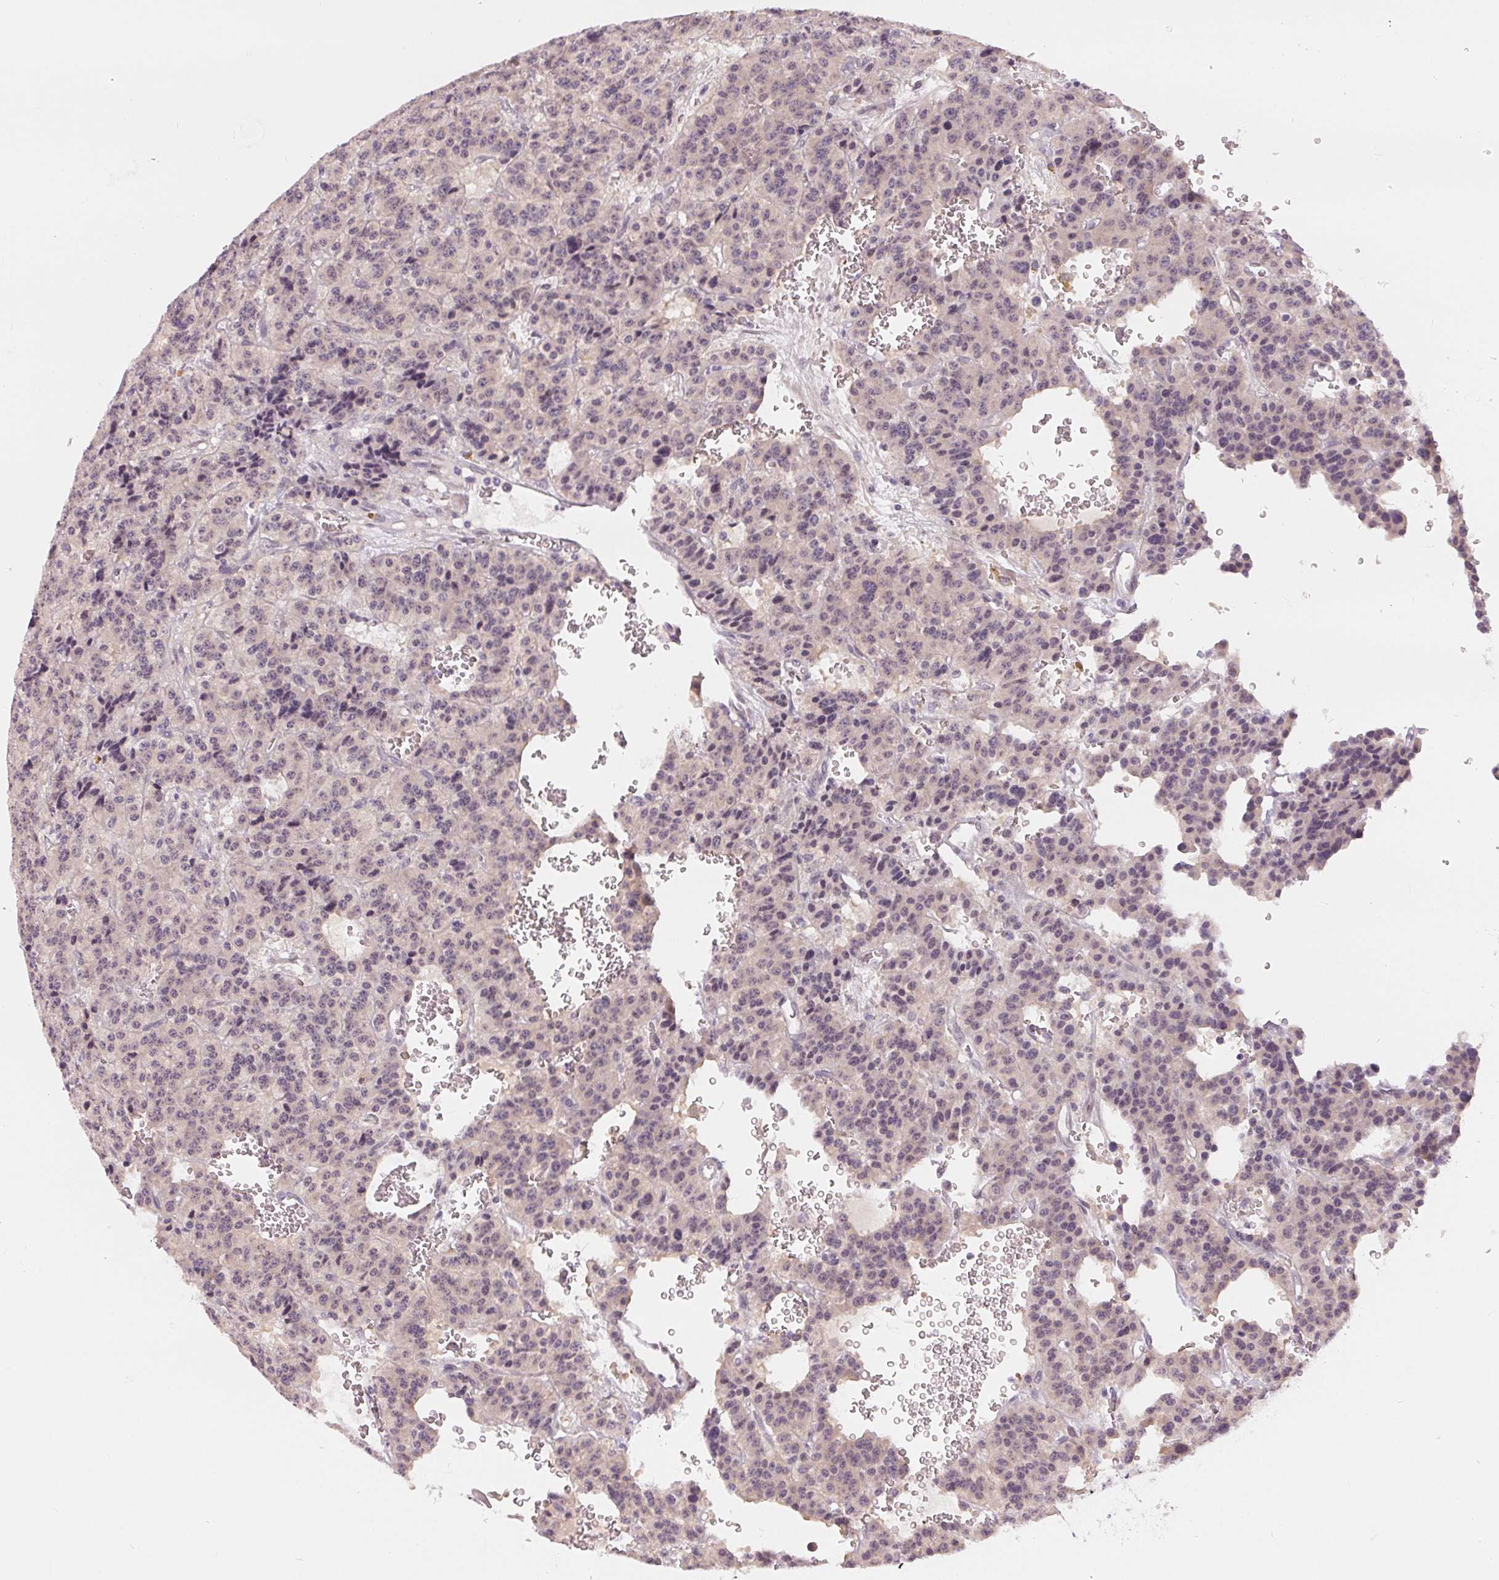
{"staining": {"intensity": "negative", "quantity": "none", "location": "none"}, "tissue": "carcinoid", "cell_type": "Tumor cells", "image_type": "cancer", "snomed": [{"axis": "morphology", "description": "Carcinoid, malignant, NOS"}, {"axis": "topography", "description": "Lung"}], "caption": "There is no significant staining in tumor cells of carcinoid (malignant).", "gene": "CFC1", "patient": {"sex": "female", "age": 71}}